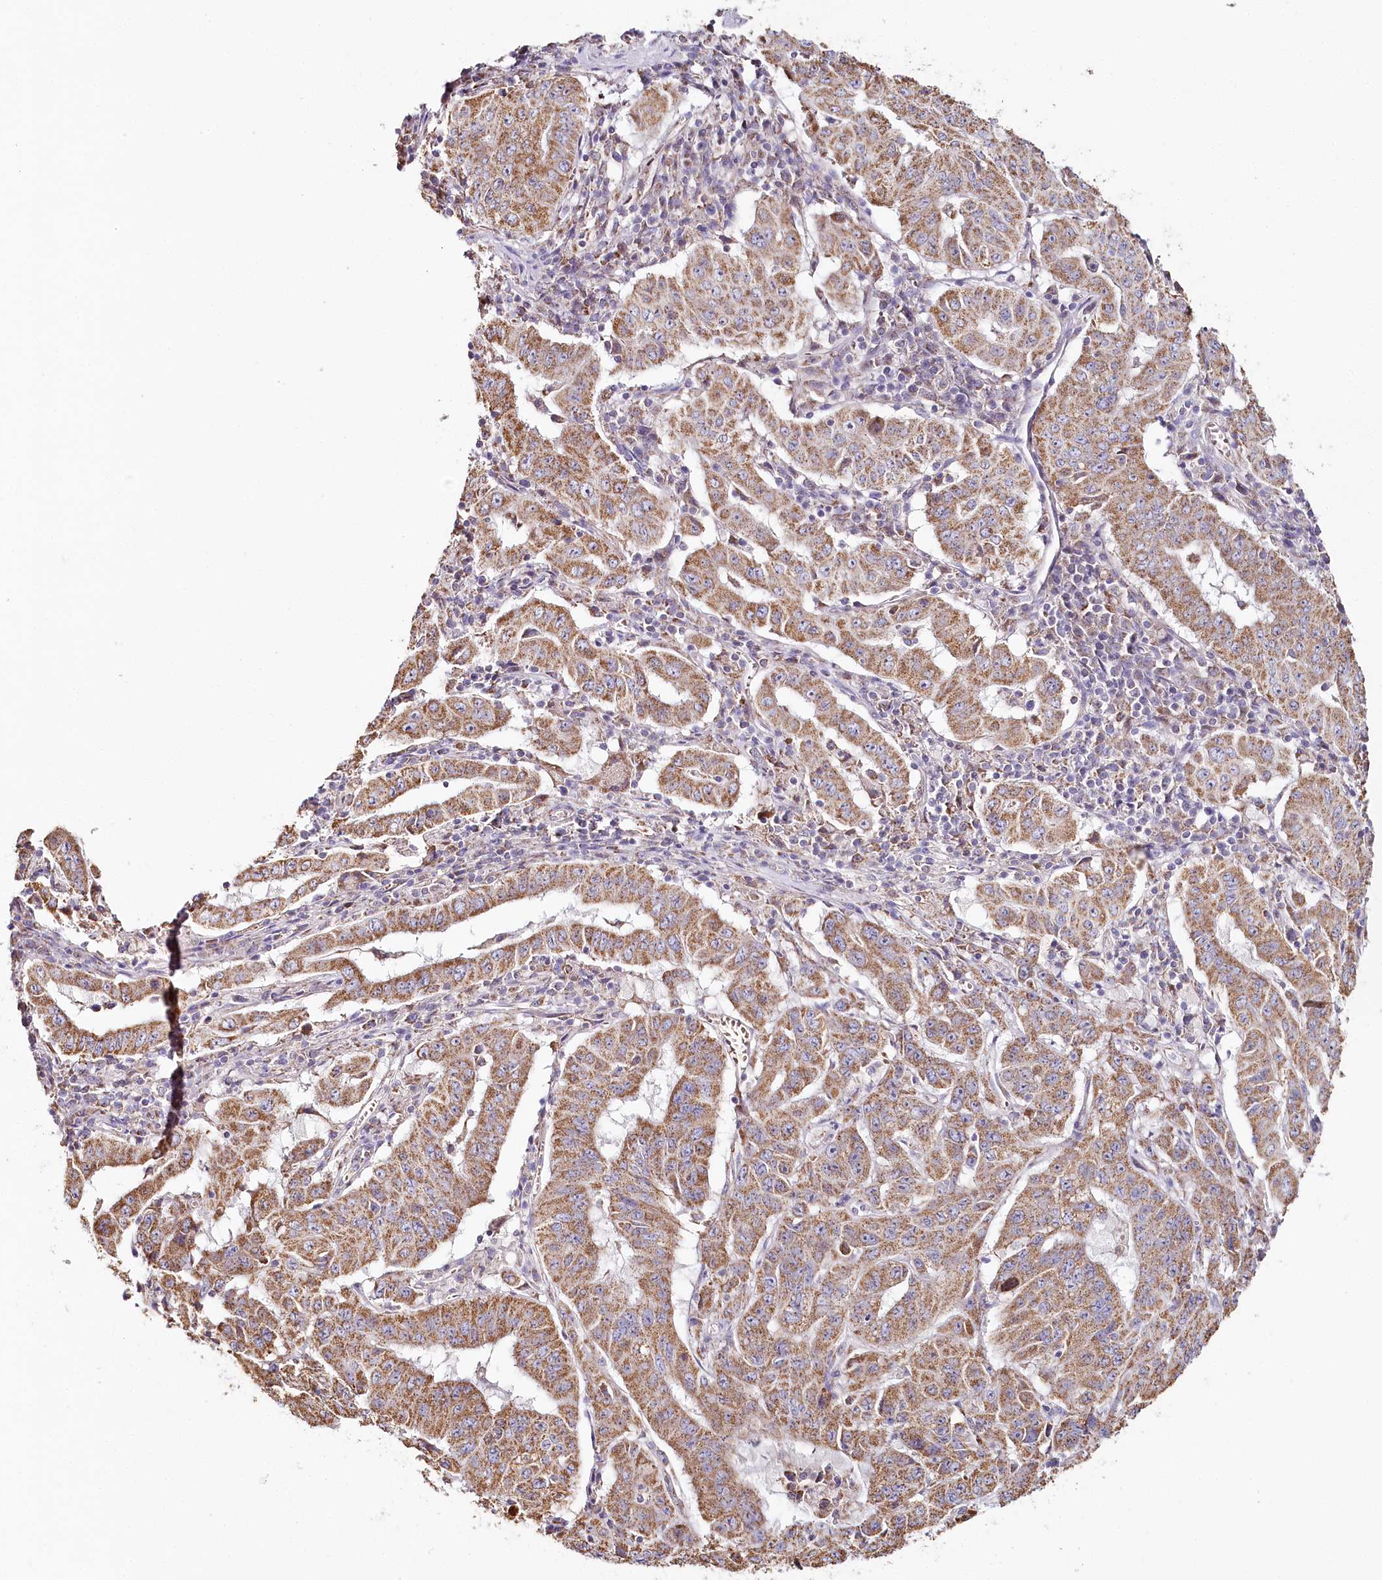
{"staining": {"intensity": "moderate", "quantity": ">75%", "location": "cytoplasmic/membranous"}, "tissue": "pancreatic cancer", "cell_type": "Tumor cells", "image_type": "cancer", "snomed": [{"axis": "morphology", "description": "Adenocarcinoma, NOS"}, {"axis": "topography", "description": "Pancreas"}], "caption": "A high-resolution histopathology image shows IHC staining of pancreatic cancer (adenocarcinoma), which shows moderate cytoplasmic/membranous expression in approximately >75% of tumor cells.", "gene": "MMP25", "patient": {"sex": "male", "age": 63}}